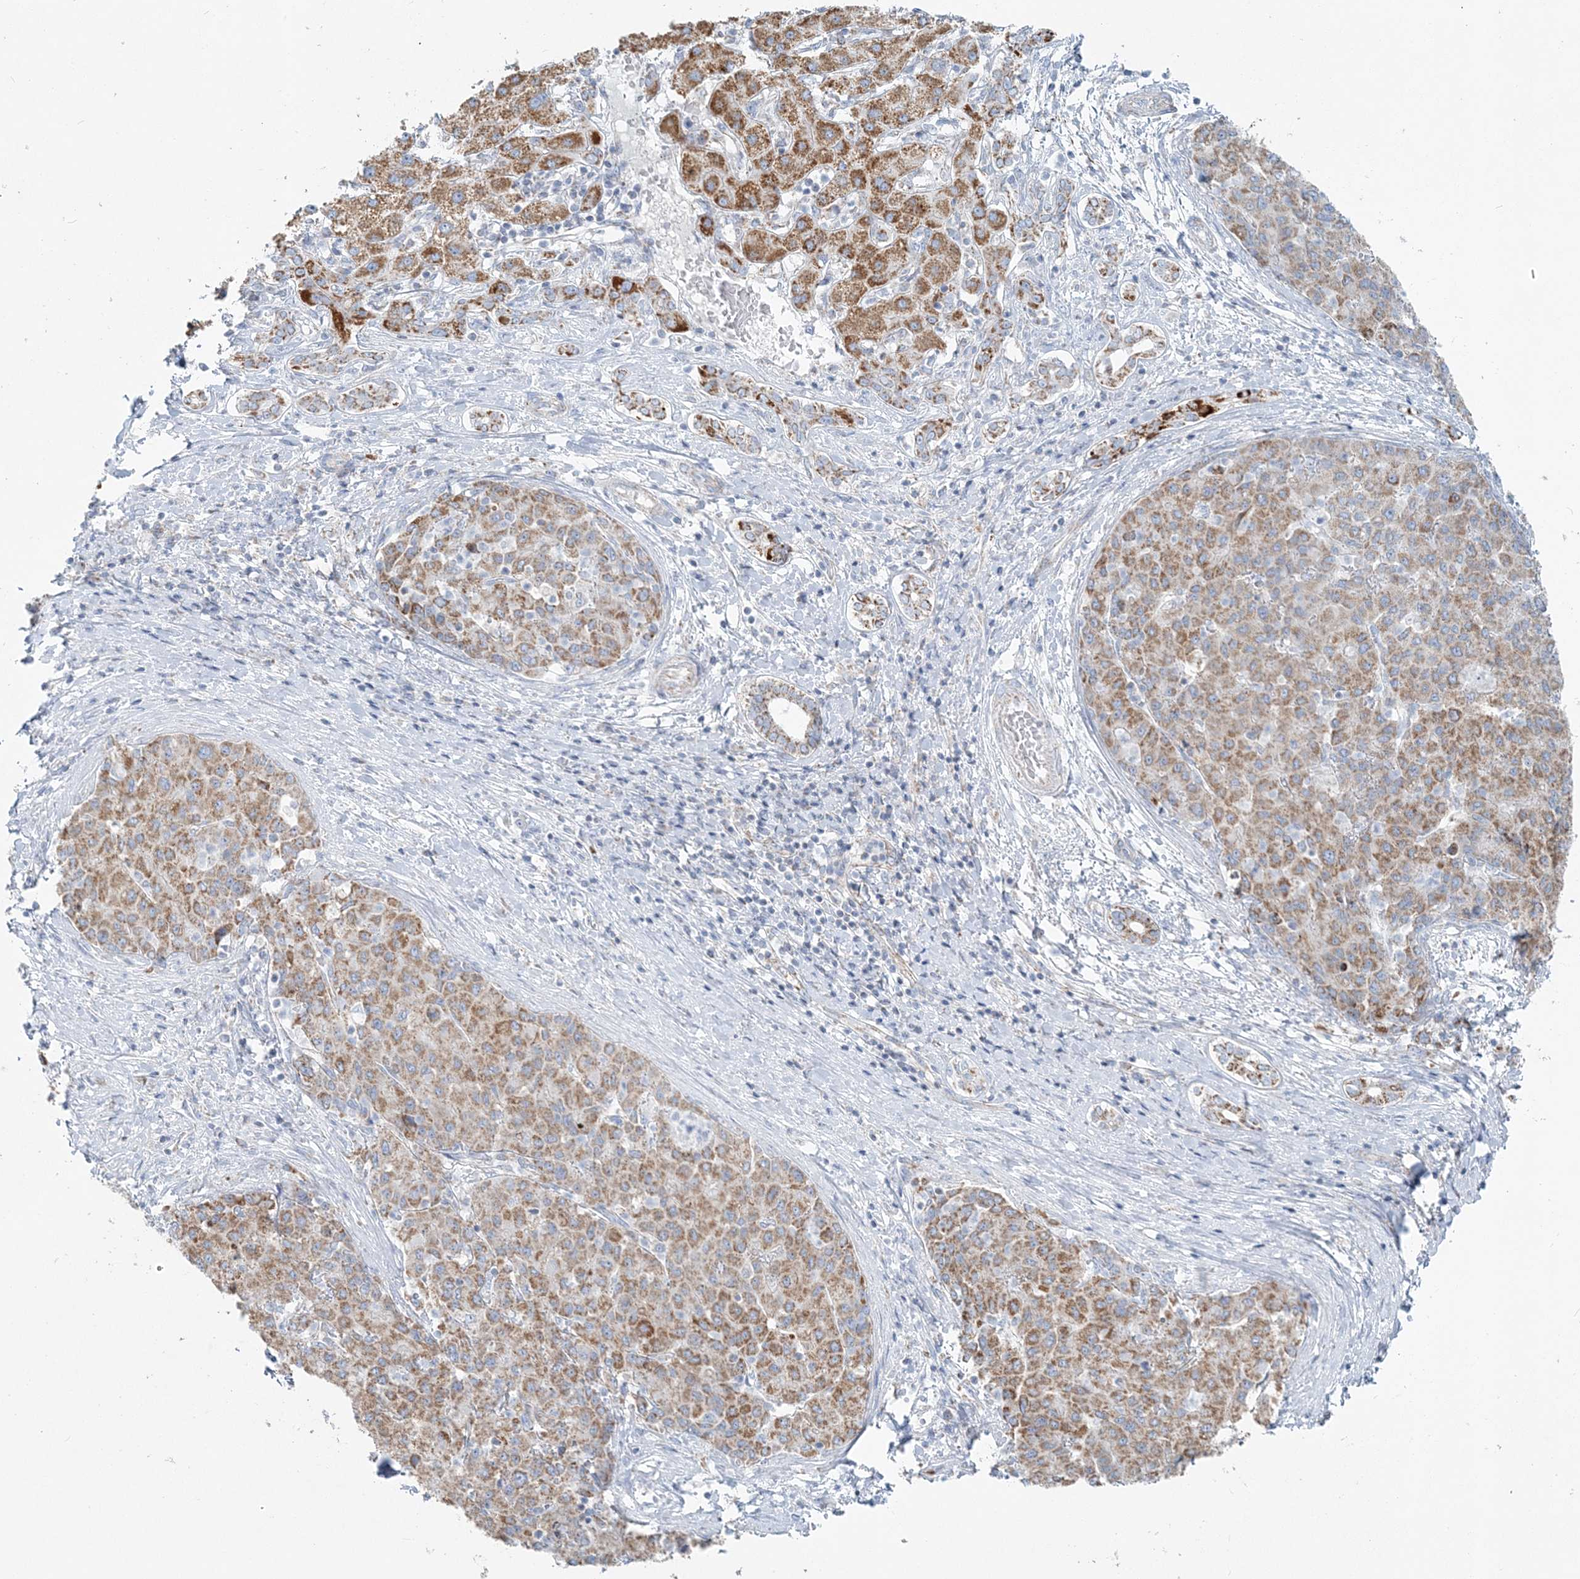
{"staining": {"intensity": "moderate", "quantity": ">75%", "location": "cytoplasmic/membranous"}, "tissue": "liver cancer", "cell_type": "Tumor cells", "image_type": "cancer", "snomed": [{"axis": "morphology", "description": "Carcinoma, Hepatocellular, NOS"}, {"axis": "topography", "description": "Liver"}], "caption": "Protein expression analysis of liver hepatocellular carcinoma reveals moderate cytoplasmic/membranous staining in about >75% of tumor cells. (DAB (3,3'-diaminobenzidine) = brown stain, brightfield microscopy at high magnification).", "gene": "PCCB", "patient": {"sex": "male", "age": 65}}